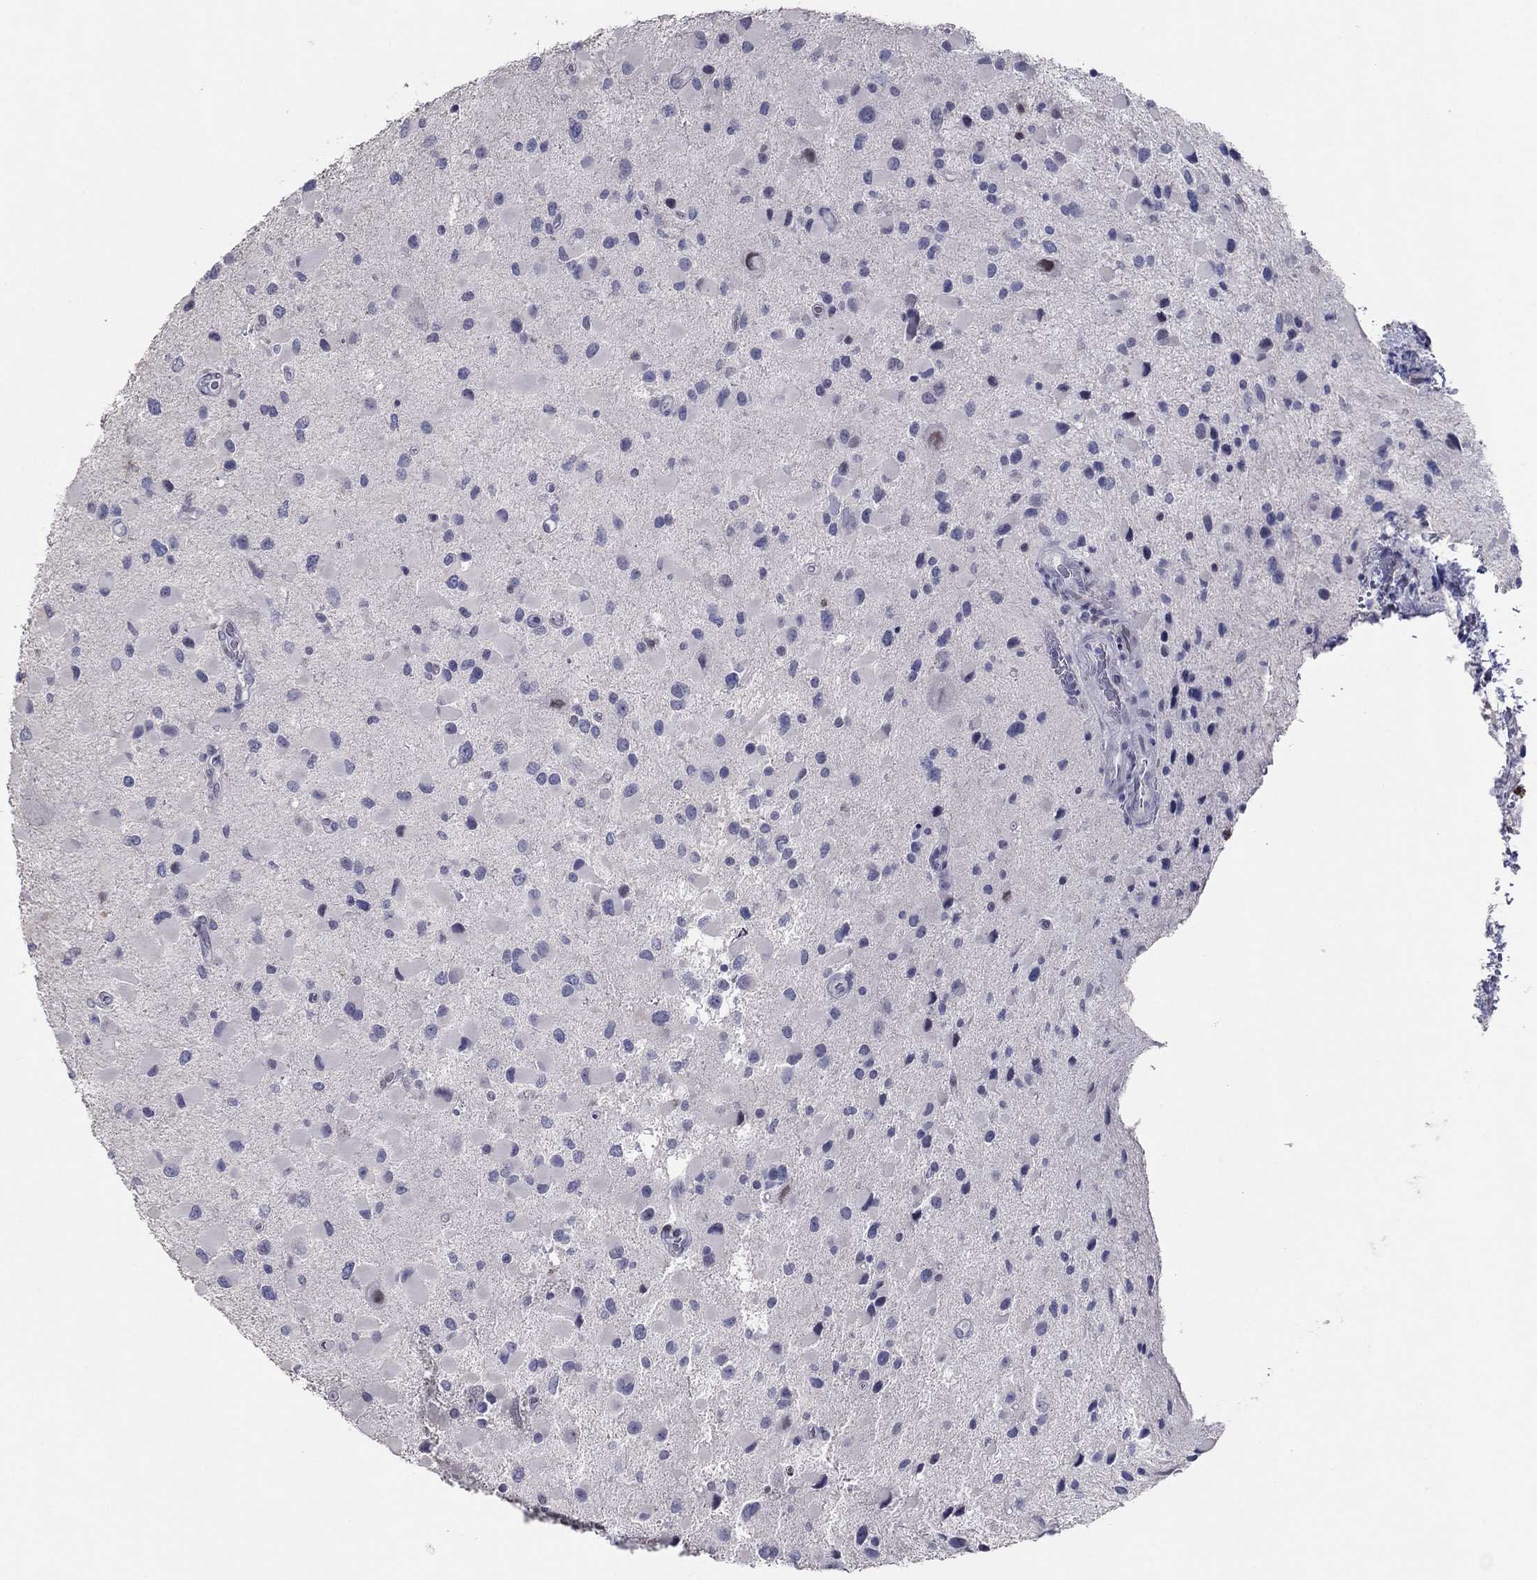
{"staining": {"intensity": "negative", "quantity": "none", "location": "none"}, "tissue": "glioma", "cell_type": "Tumor cells", "image_type": "cancer", "snomed": [{"axis": "morphology", "description": "Glioma, malignant, Low grade"}, {"axis": "topography", "description": "Brain"}], "caption": "Tumor cells are negative for brown protein staining in malignant low-grade glioma.", "gene": "ITGAE", "patient": {"sex": "female", "age": 32}}